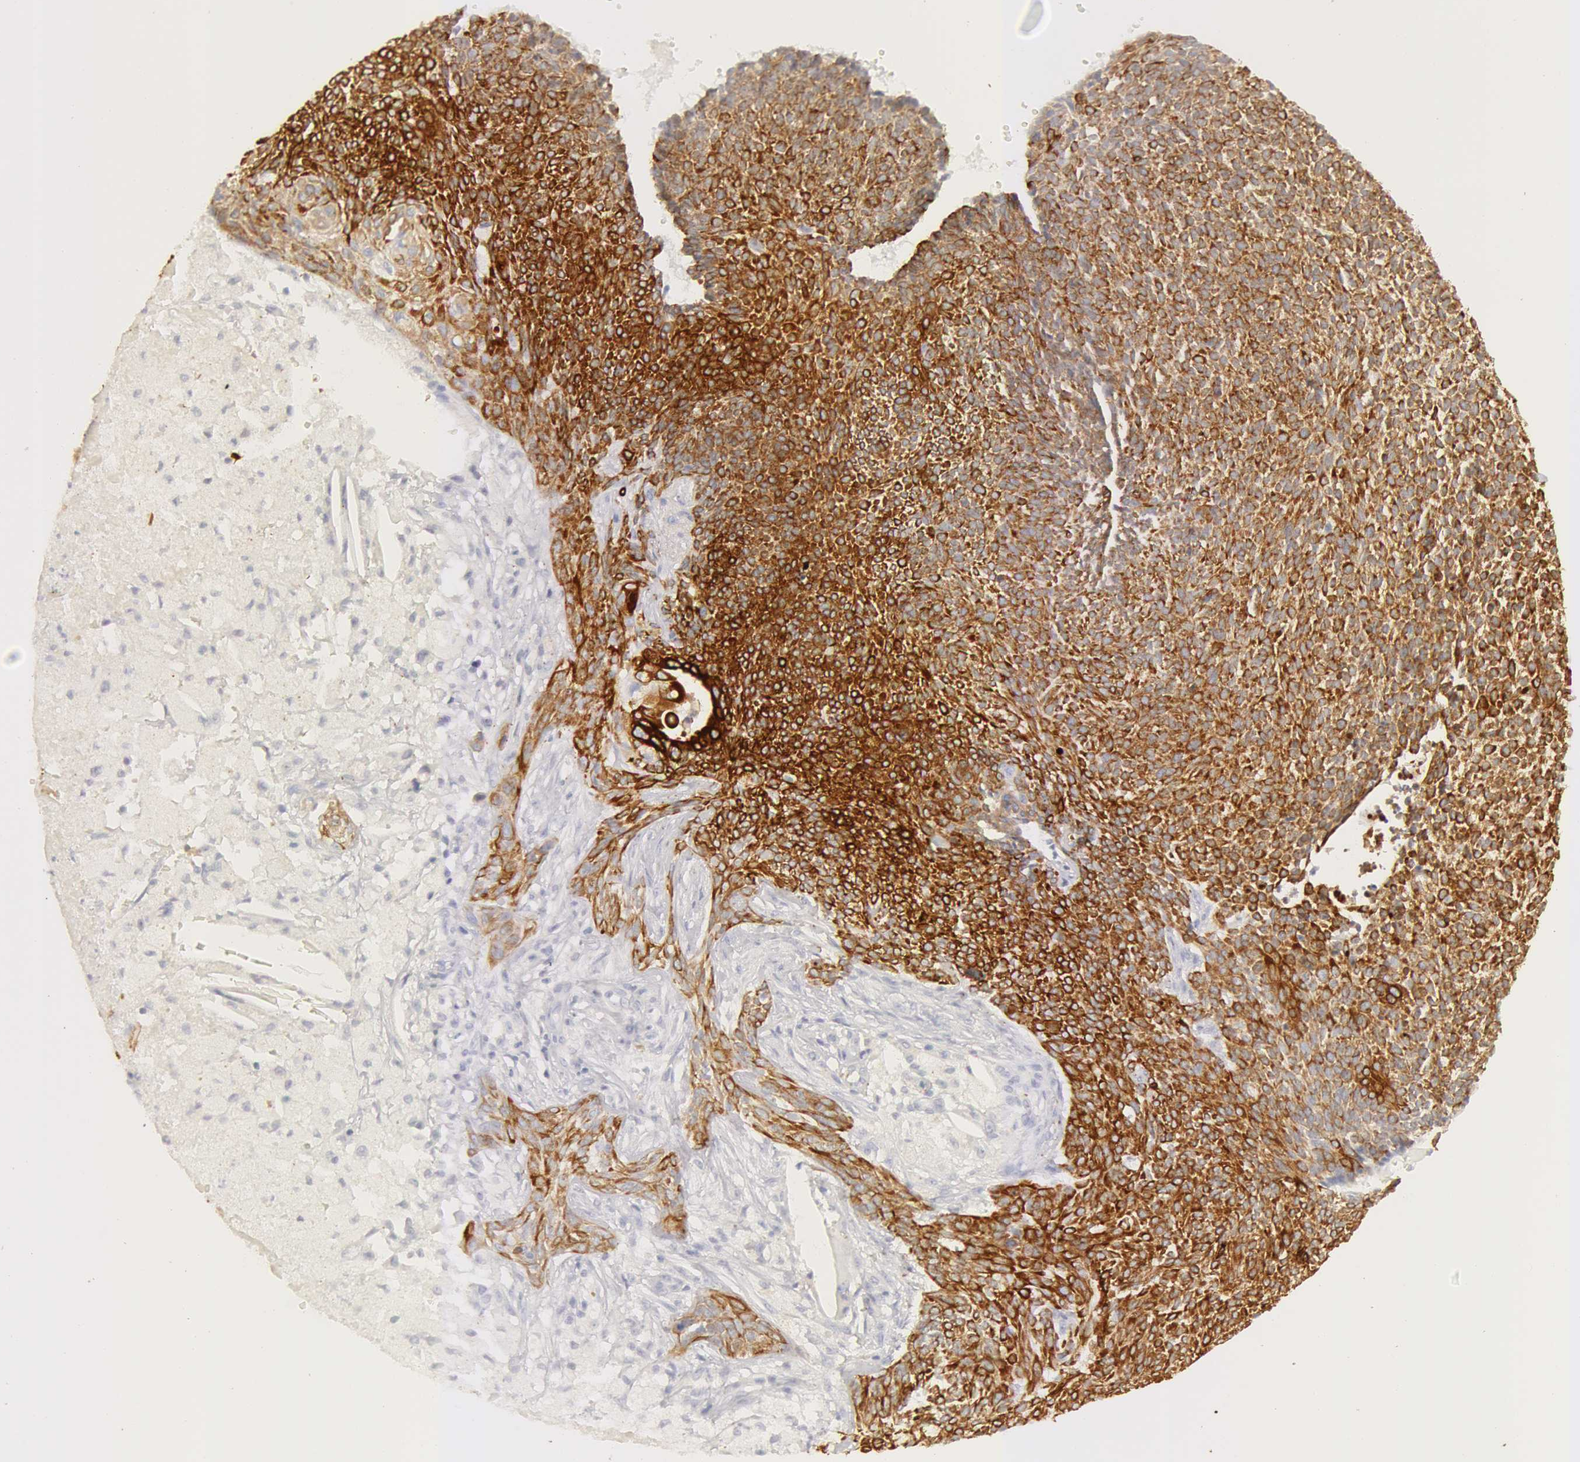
{"staining": {"intensity": "moderate", "quantity": ">75%", "location": "cytoplasmic/membranous"}, "tissue": "skin cancer", "cell_type": "Tumor cells", "image_type": "cancer", "snomed": [{"axis": "morphology", "description": "Basal cell carcinoma"}, {"axis": "topography", "description": "Skin"}], "caption": "High-magnification brightfield microscopy of basal cell carcinoma (skin) stained with DAB (3,3'-diaminobenzidine) (brown) and counterstained with hematoxylin (blue). tumor cells exhibit moderate cytoplasmic/membranous staining is appreciated in about>75% of cells. (Brightfield microscopy of DAB IHC at high magnification).", "gene": "KRT8", "patient": {"sex": "male", "age": 84}}